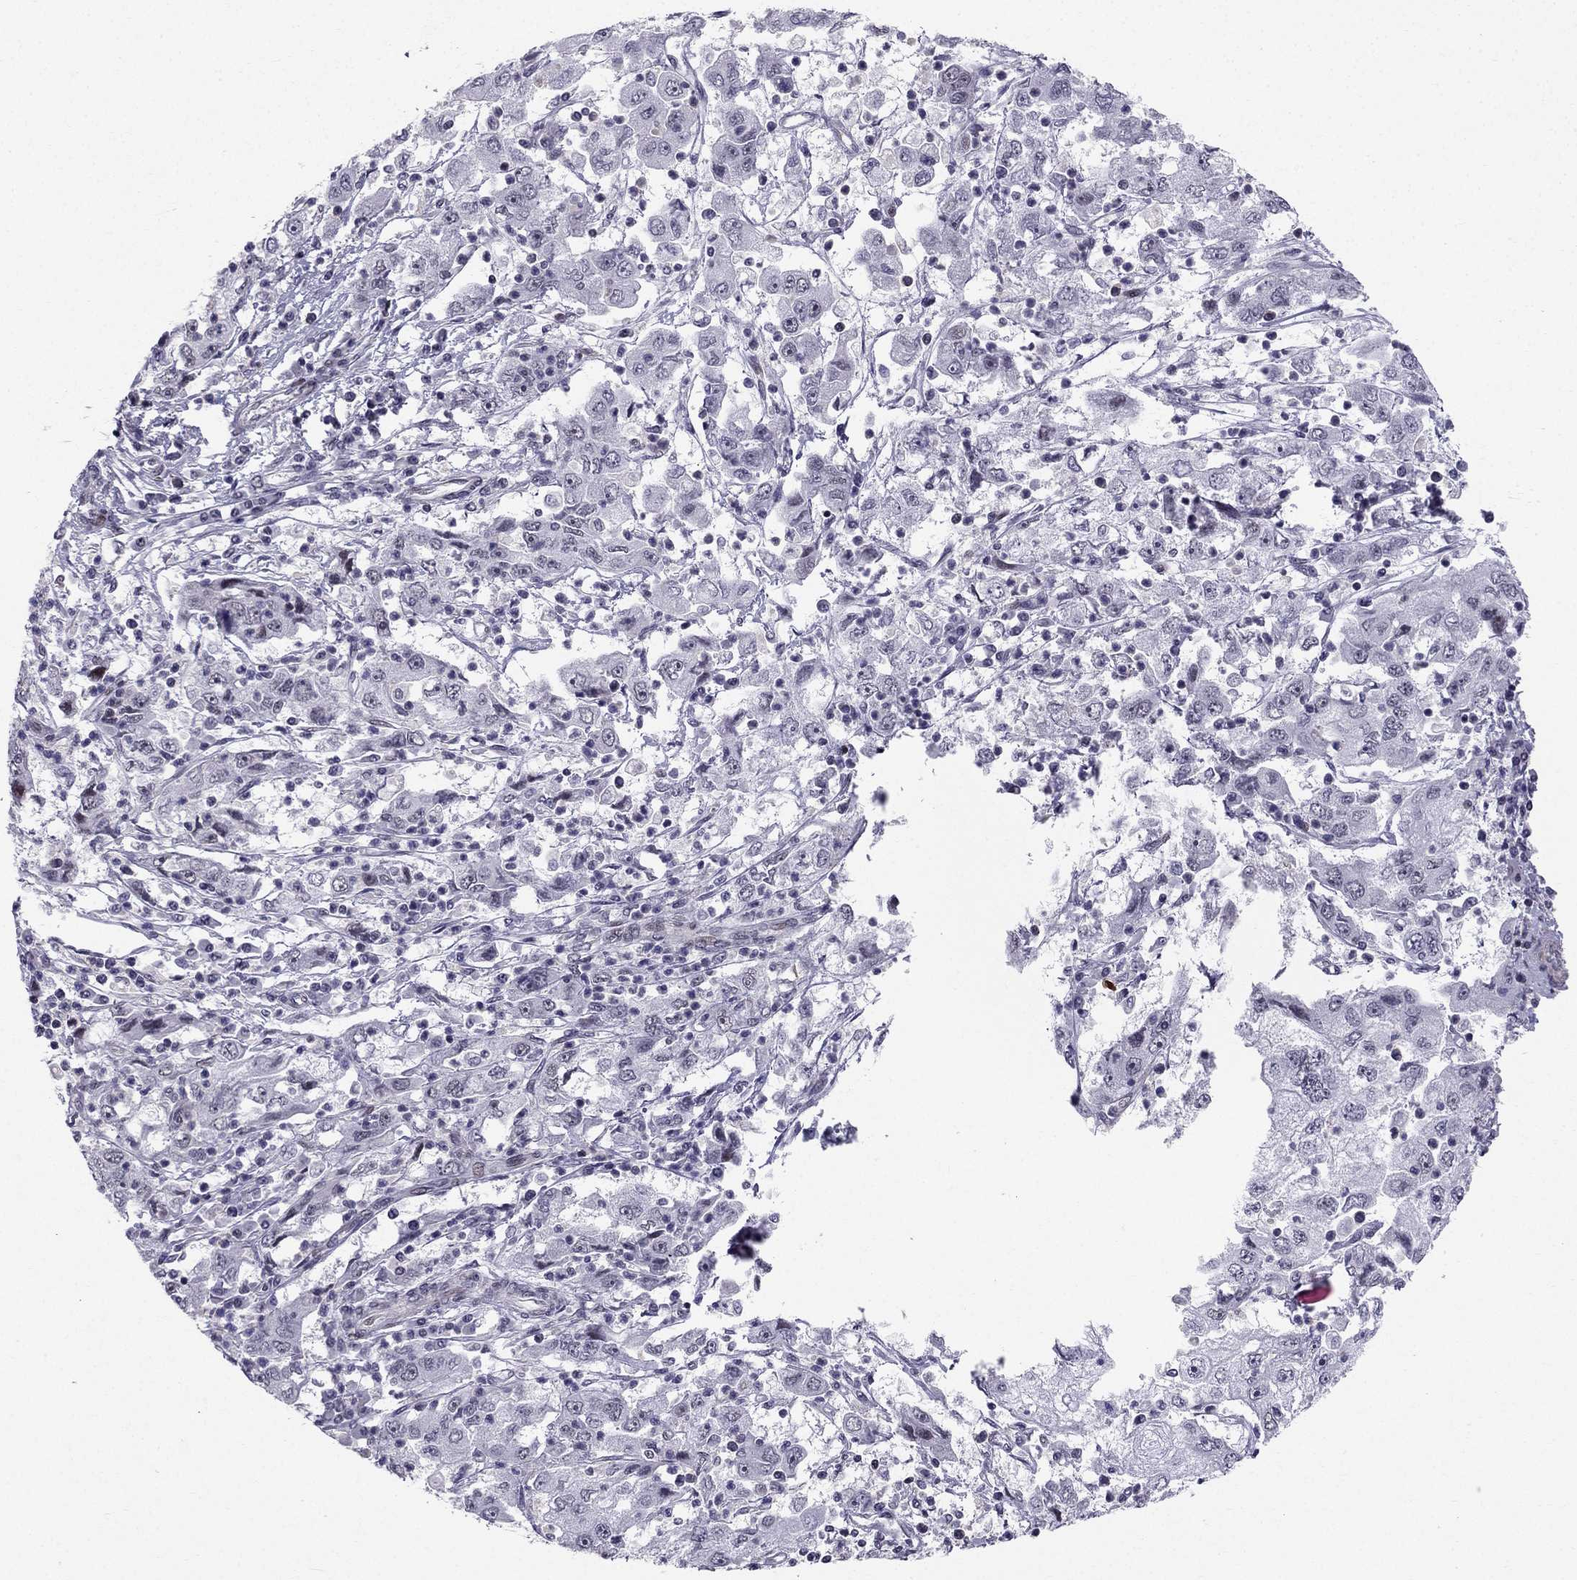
{"staining": {"intensity": "negative", "quantity": "none", "location": "none"}, "tissue": "cervical cancer", "cell_type": "Tumor cells", "image_type": "cancer", "snomed": [{"axis": "morphology", "description": "Squamous cell carcinoma, NOS"}, {"axis": "topography", "description": "Cervix"}], "caption": "High magnification brightfield microscopy of cervical squamous cell carcinoma stained with DAB (3,3'-diaminobenzidine) (brown) and counterstained with hematoxylin (blue): tumor cells show no significant expression. (DAB (3,3'-diaminobenzidine) immunohistochemistry with hematoxylin counter stain).", "gene": "RPRD2", "patient": {"sex": "female", "age": 36}}